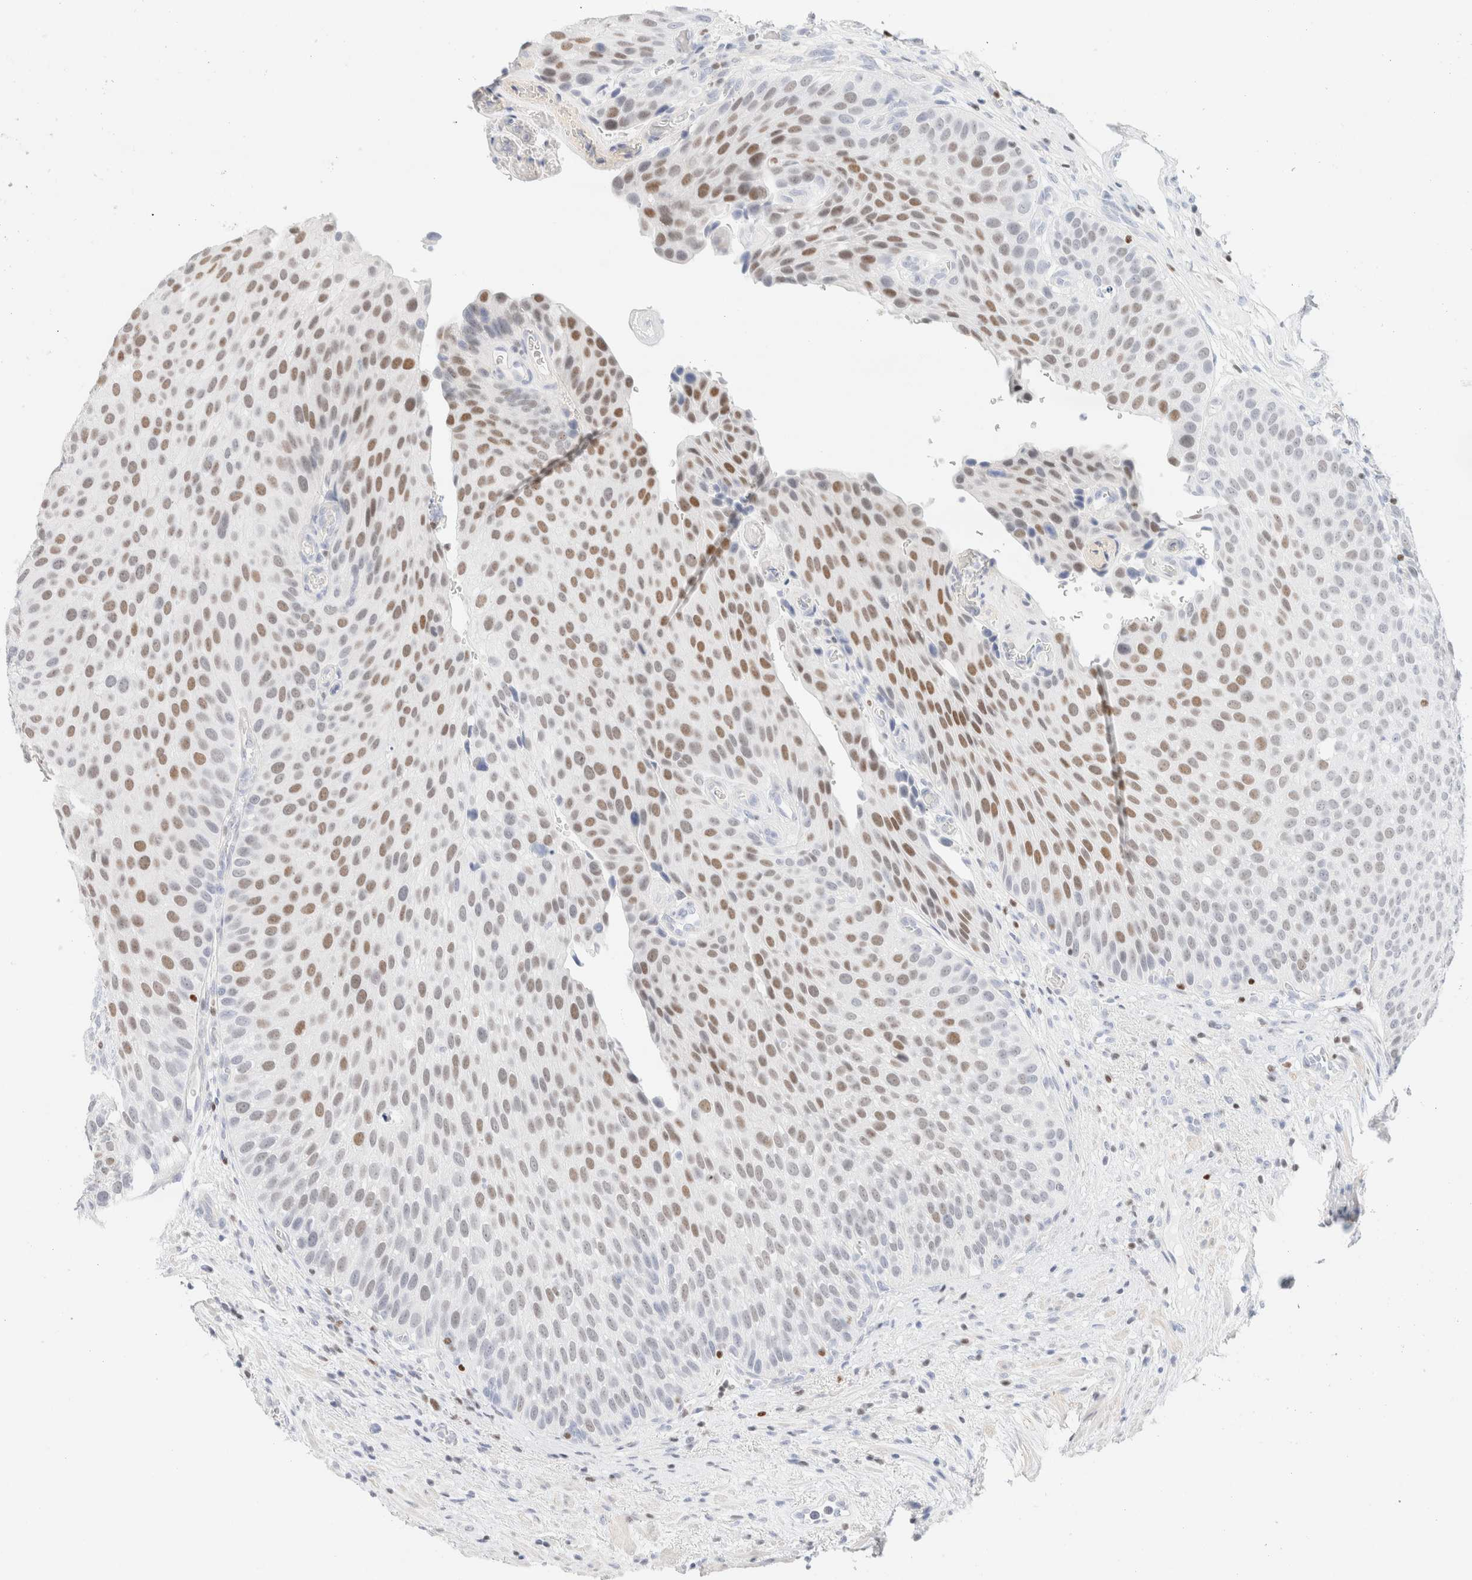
{"staining": {"intensity": "moderate", "quantity": ">75%", "location": "nuclear"}, "tissue": "urothelial cancer", "cell_type": "Tumor cells", "image_type": "cancer", "snomed": [{"axis": "morphology", "description": "Normal tissue, NOS"}, {"axis": "morphology", "description": "Urothelial carcinoma, Low grade"}, {"axis": "topography", "description": "Urinary bladder"}, {"axis": "topography", "description": "Prostate"}], "caption": "Brown immunohistochemical staining in human urothelial carcinoma (low-grade) reveals moderate nuclear staining in about >75% of tumor cells.", "gene": "IKZF3", "patient": {"sex": "male", "age": 60}}